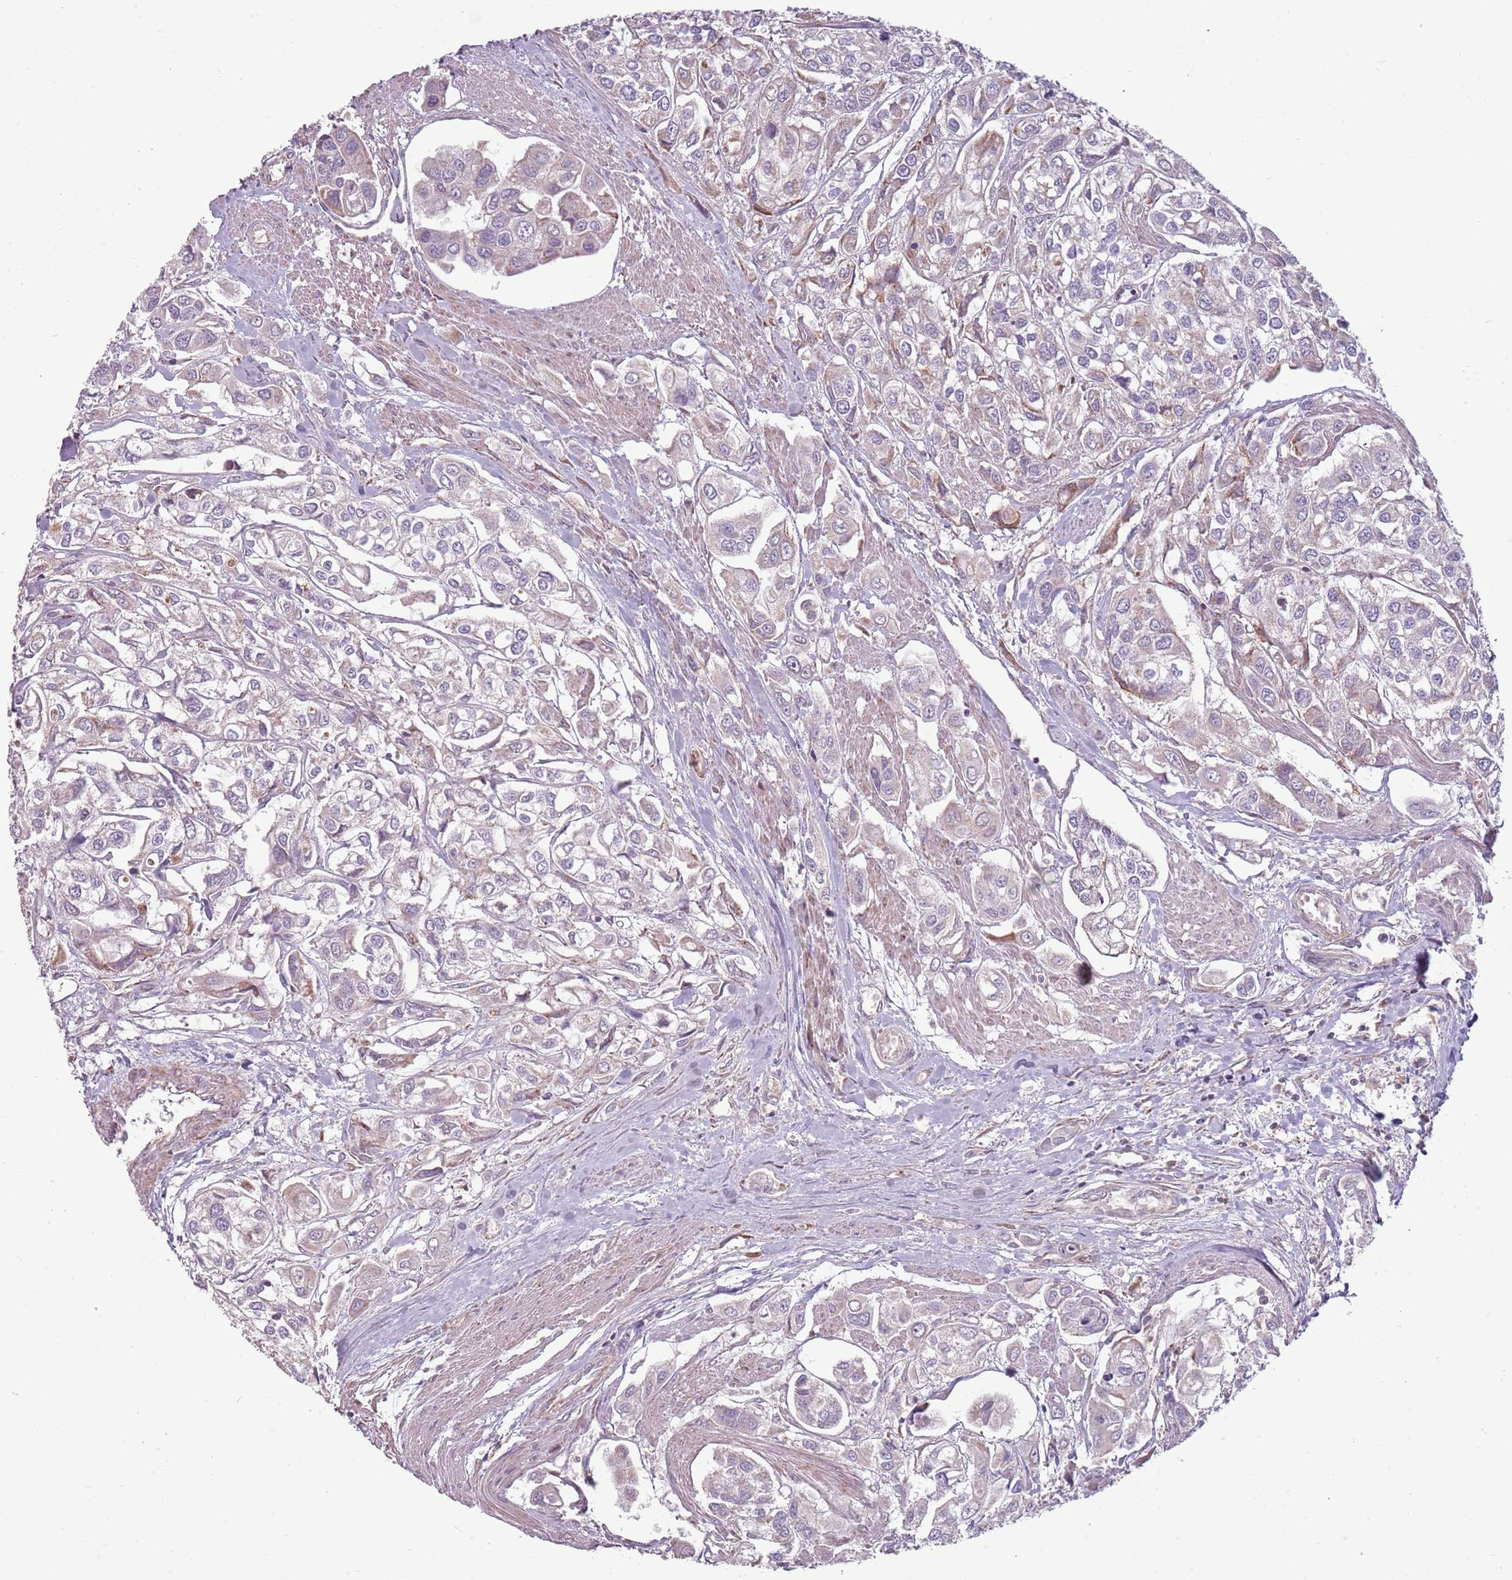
{"staining": {"intensity": "weak", "quantity": "<25%", "location": "cytoplasmic/membranous"}, "tissue": "urothelial cancer", "cell_type": "Tumor cells", "image_type": "cancer", "snomed": [{"axis": "morphology", "description": "Urothelial carcinoma, High grade"}, {"axis": "topography", "description": "Urinary bladder"}], "caption": "The IHC image has no significant expression in tumor cells of urothelial carcinoma (high-grade) tissue.", "gene": "ZNF530", "patient": {"sex": "male", "age": 67}}